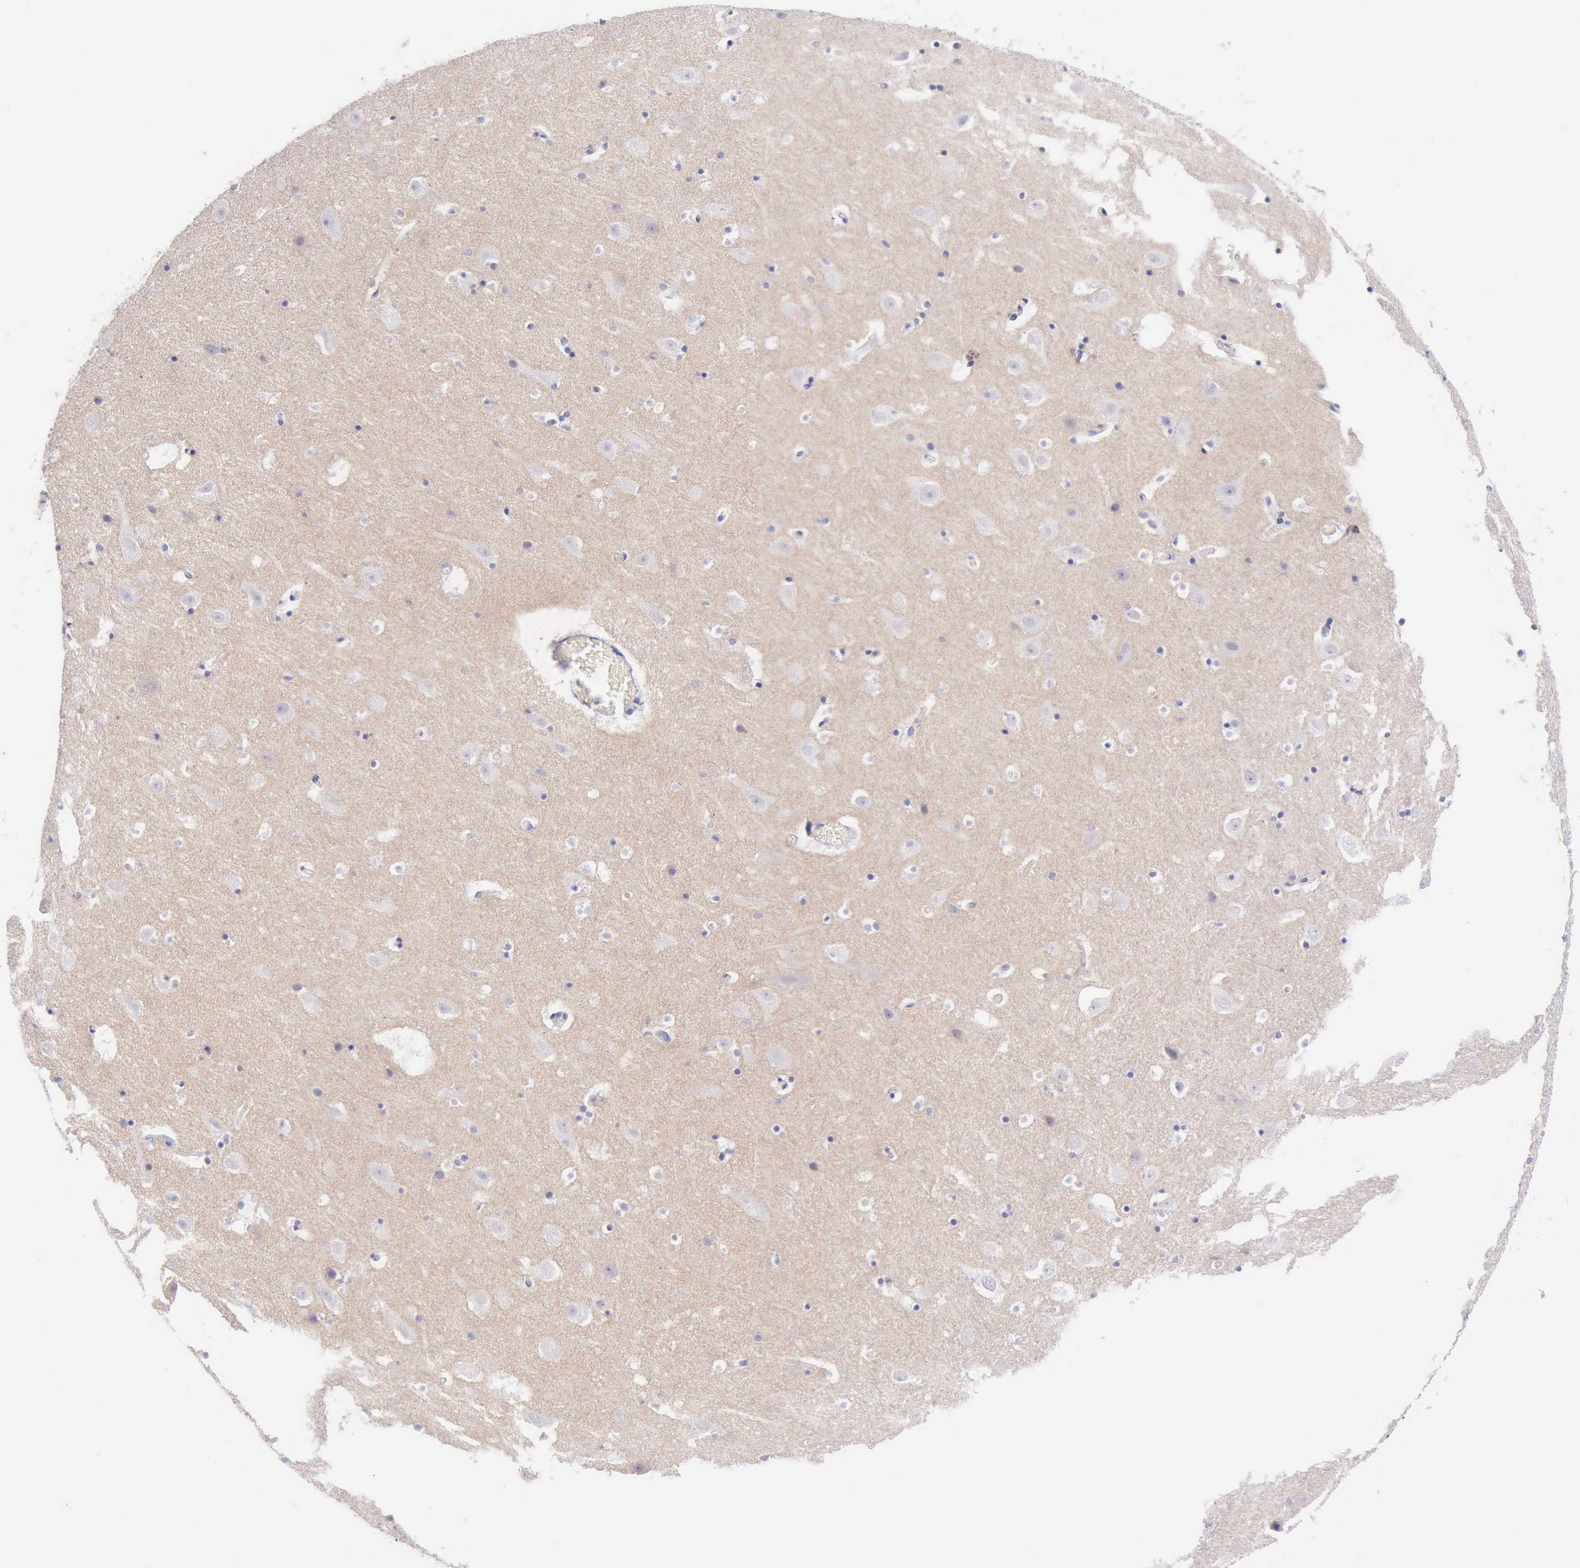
{"staining": {"intensity": "negative", "quantity": "none", "location": "none"}, "tissue": "hippocampus", "cell_type": "Glial cells", "image_type": "normal", "snomed": [{"axis": "morphology", "description": "Normal tissue, NOS"}, {"axis": "topography", "description": "Hippocampus"}], "caption": "This is an immunohistochemistry (IHC) histopathology image of benign hippocampus. There is no positivity in glial cells.", "gene": "LRFN5", "patient": {"sex": "male", "age": 45}}